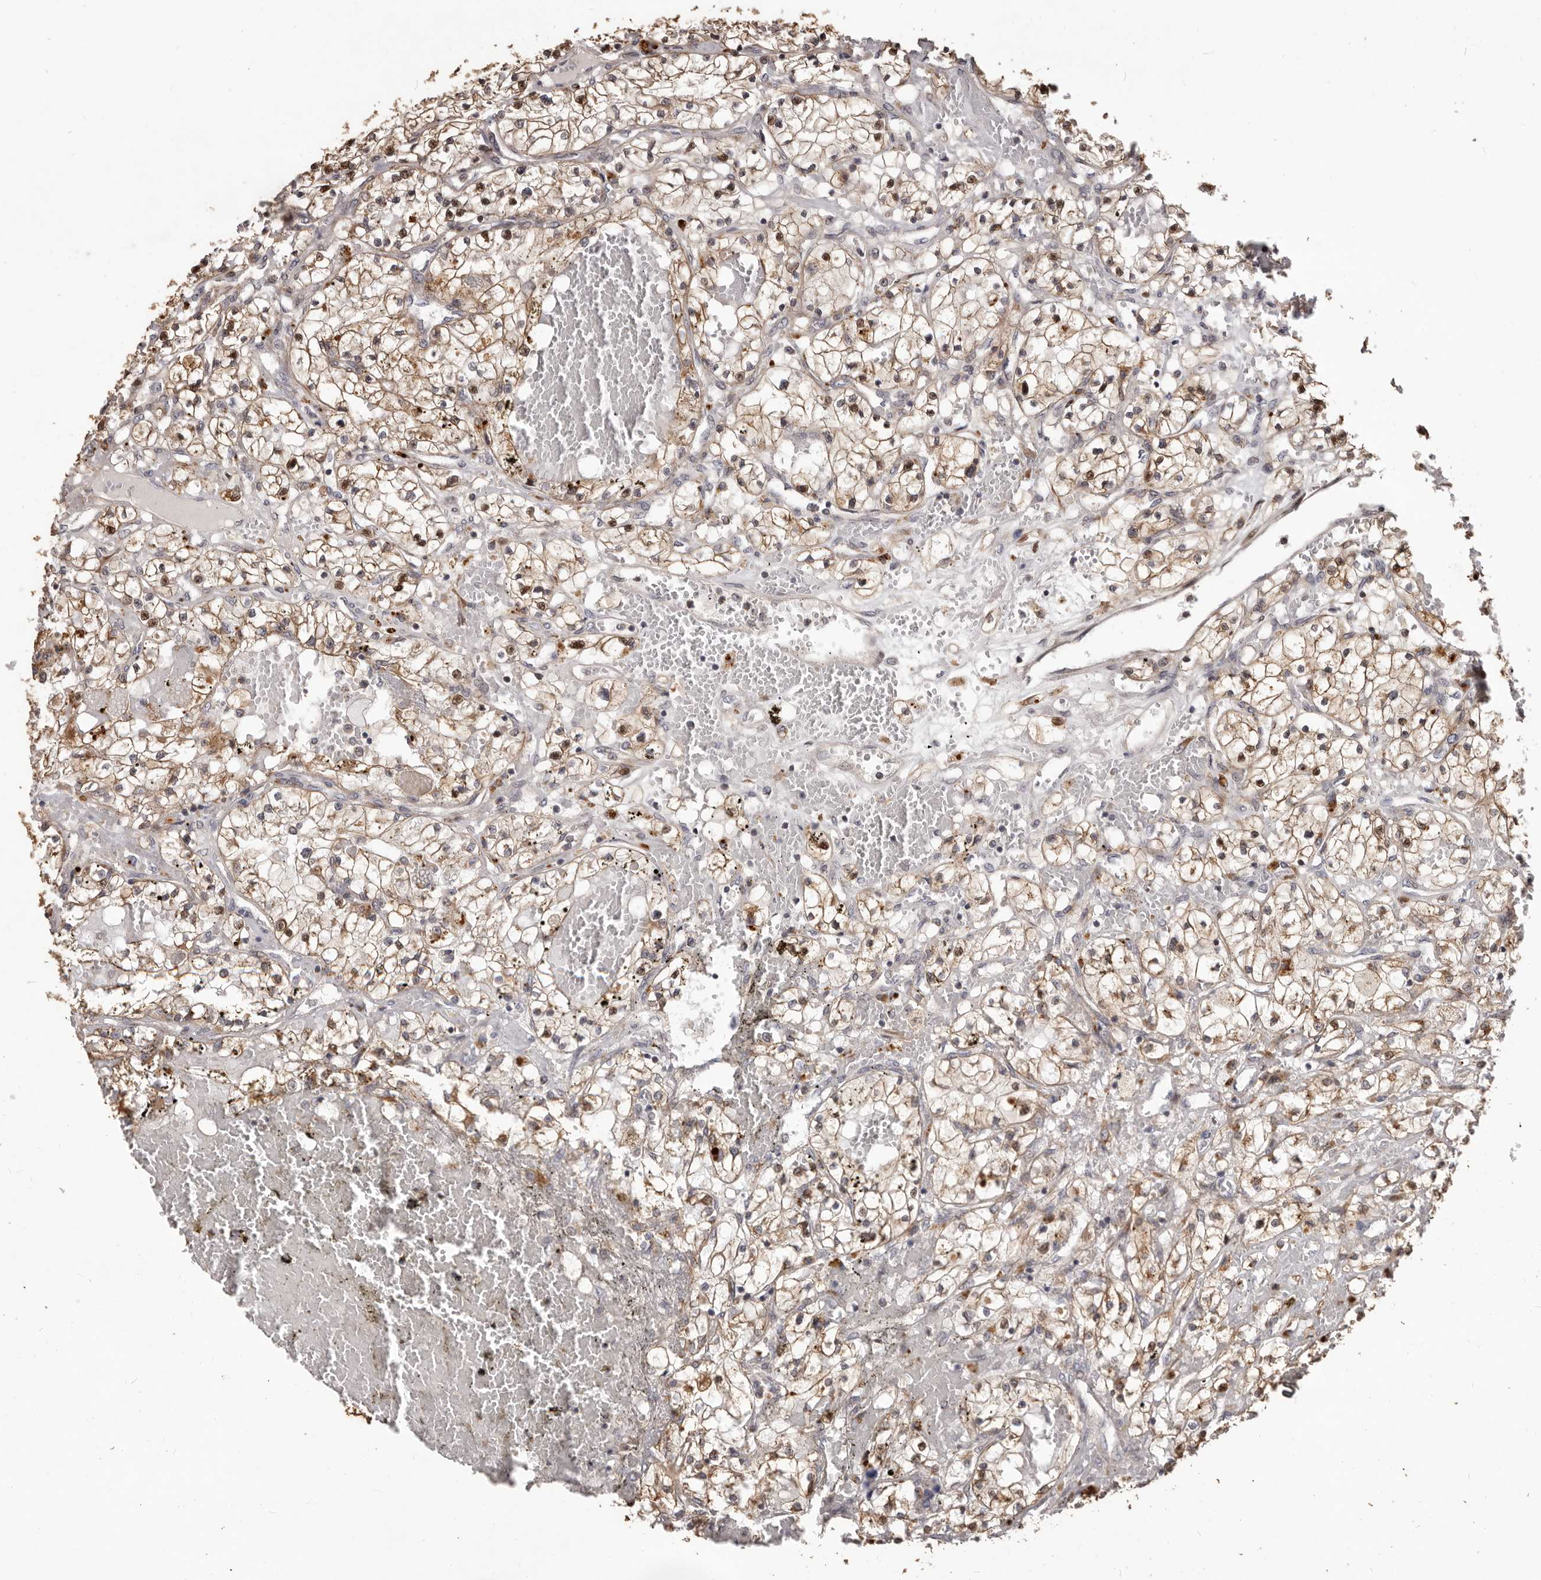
{"staining": {"intensity": "weak", "quantity": ">75%", "location": "cytoplasmic/membranous"}, "tissue": "renal cancer", "cell_type": "Tumor cells", "image_type": "cancer", "snomed": [{"axis": "morphology", "description": "Normal tissue, NOS"}, {"axis": "morphology", "description": "Adenocarcinoma, NOS"}, {"axis": "topography", "description": "Kidney"}], "caption": "Renal cancer (adenocarcinoma) was stained to show a protein in brown. There is low levels of weak cytoplasmic/membranous positivity in about >75% of tumor cells. The staining was performed using DAB to visualize the protein expression in brown, while the nuclei were stained in blue with hematoxylin (Magnification: 20x).", "gene": "MTO1", "patient": {"sex": "male", "age": 68}}